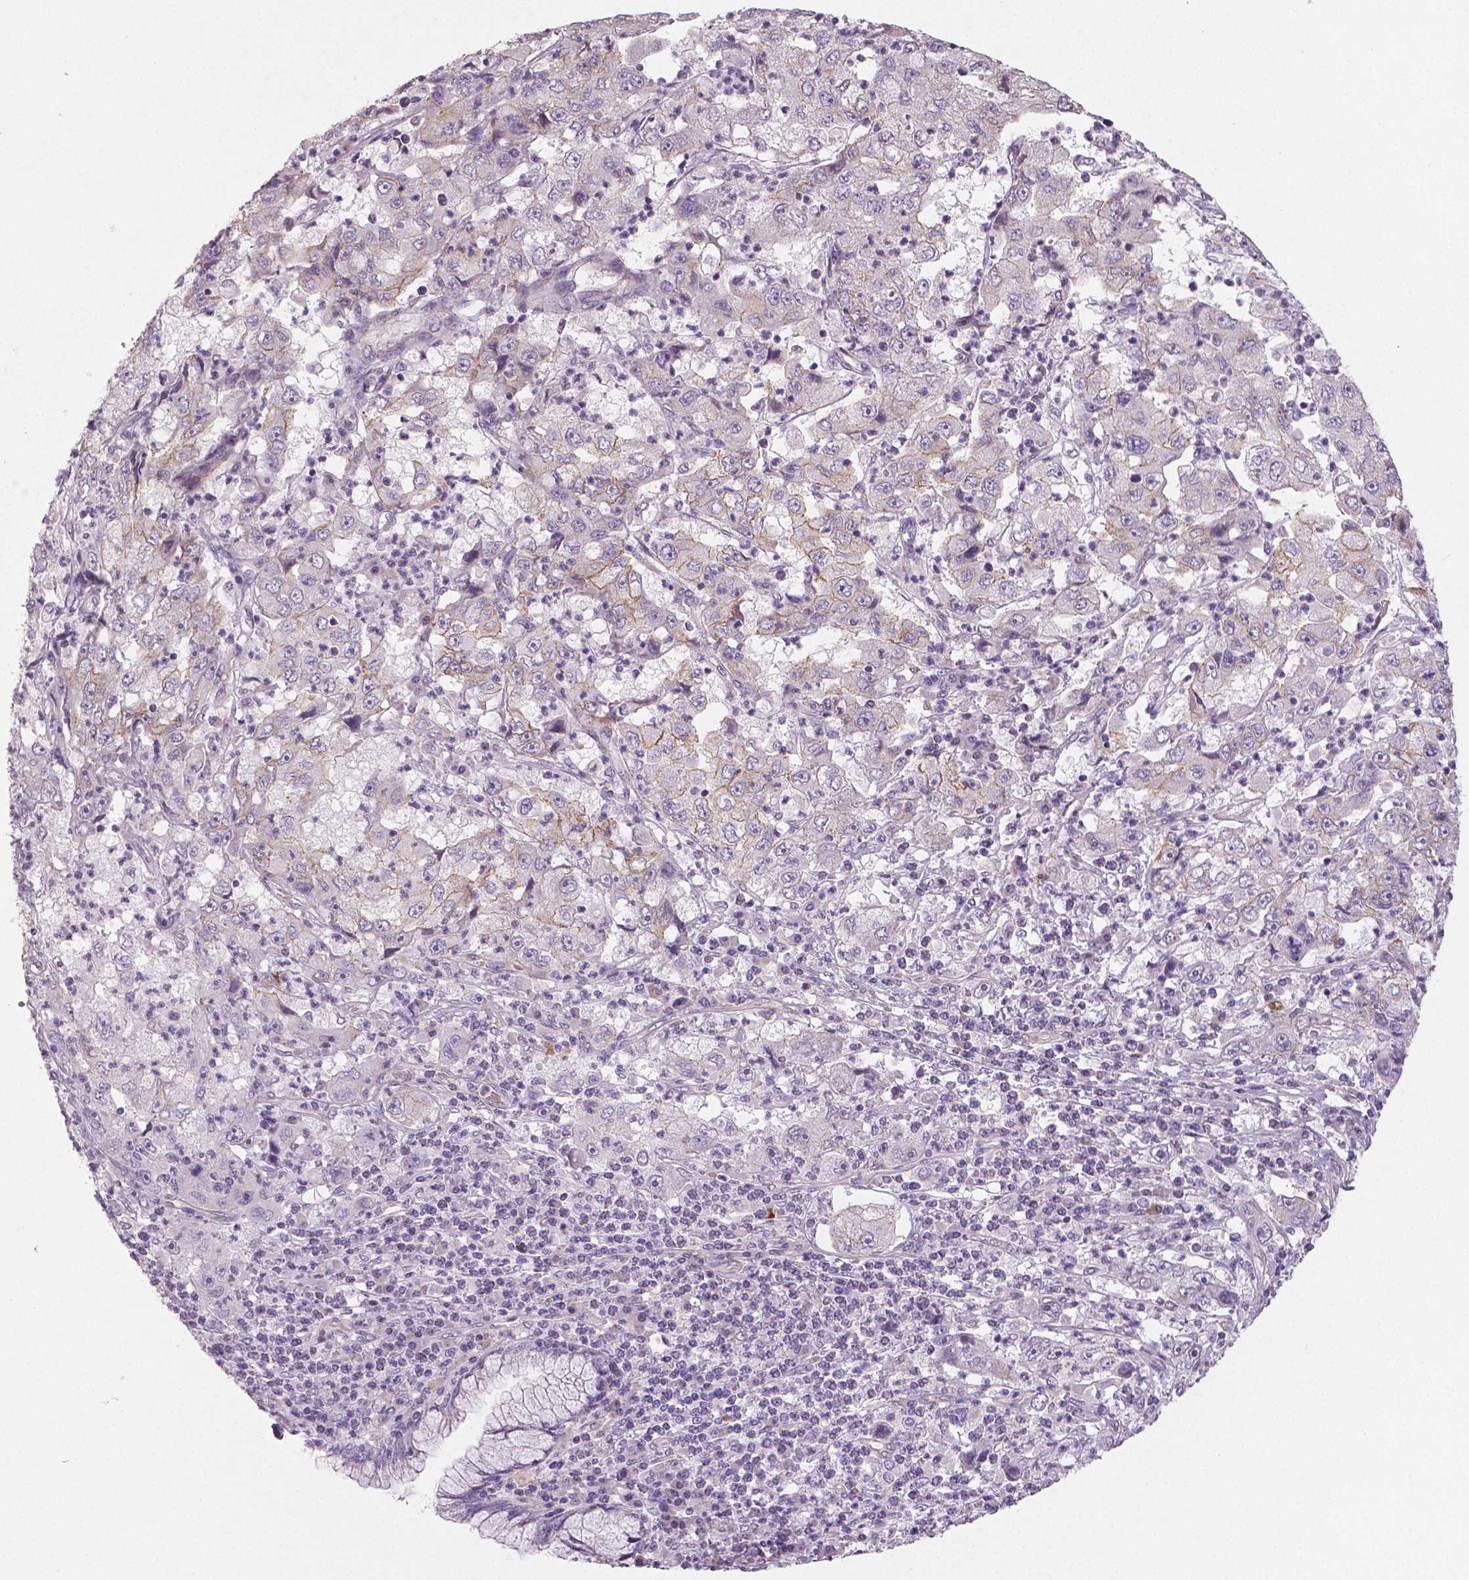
{"staining": {"intensity": "negative", "quantity": "none", "location": "none"}, "tissue": "cervical cancer", "cell_type": "Tumor cells", "image_type": "cancer", "snomed": [{"axis": "morphology", "description": "Squamous cell carcinoma, NOS"}, {"axis": "topography", "description": "Cervix"}], "caption": "Immunohistochemistry (IHC) of human cervical cancer exhibits no expression in tumor cells.", "gene": "FLT1", "patient": {"sex": "female", "age": 36}}